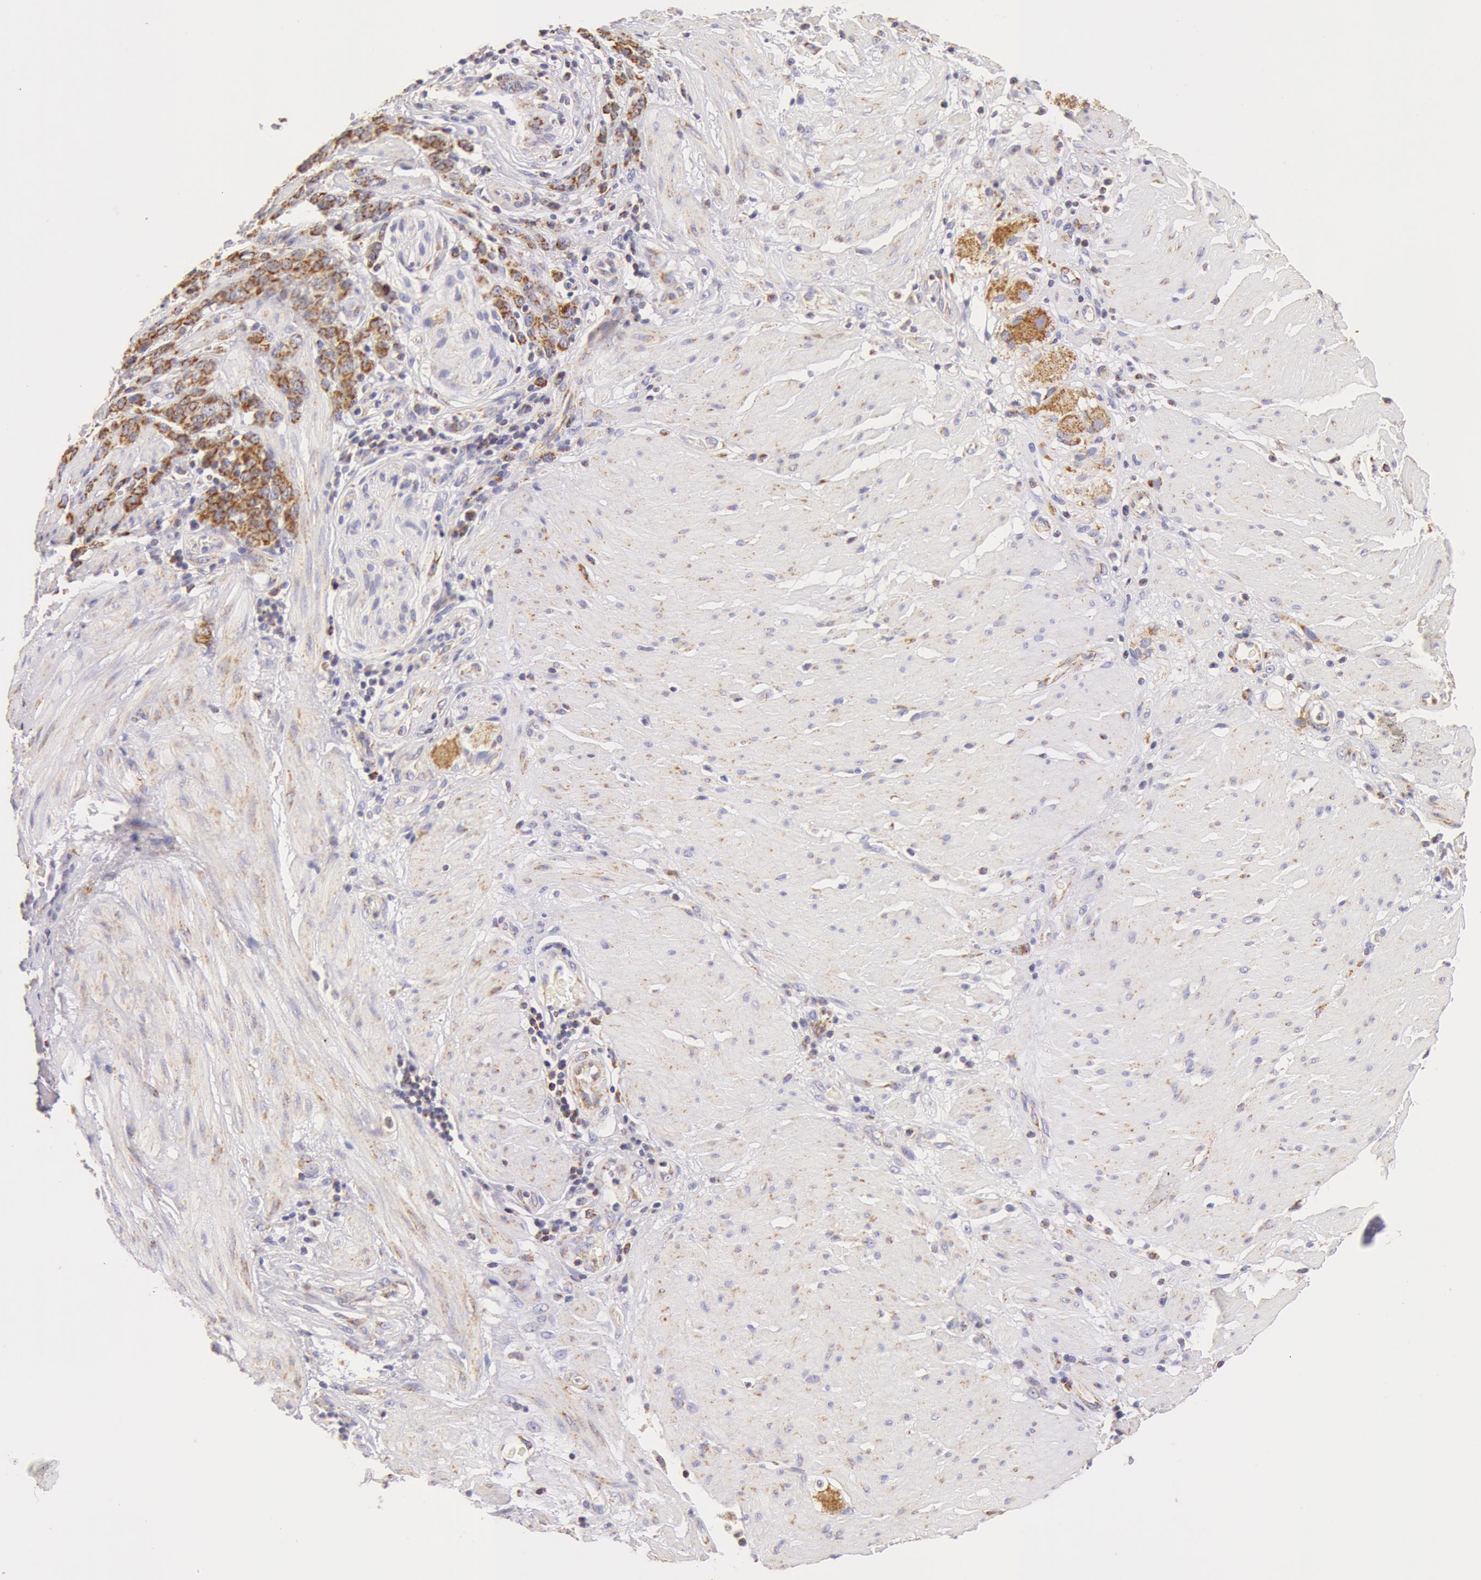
{"staining": {"intensity": "moderate", "quantity": "25%-75%", "location": "cytoplasmic/membranous"}, "tissue": "stomach cancer", "cell_type": "Tumor cells", "image_type": "cancer", "snomed": [{"axis": "morphology", "description": "Adenocarcinoma, NOS"}, {"axis": "topography", "description": "Stomach, lower"}], "caption": "An image of stomach cancer stained for a protein exhibits moderate cytoplasmic/membranous brown staining in tumor cells.", "gene": "ATP5F1B", "patient": {"sex": "male", "age": 88}}